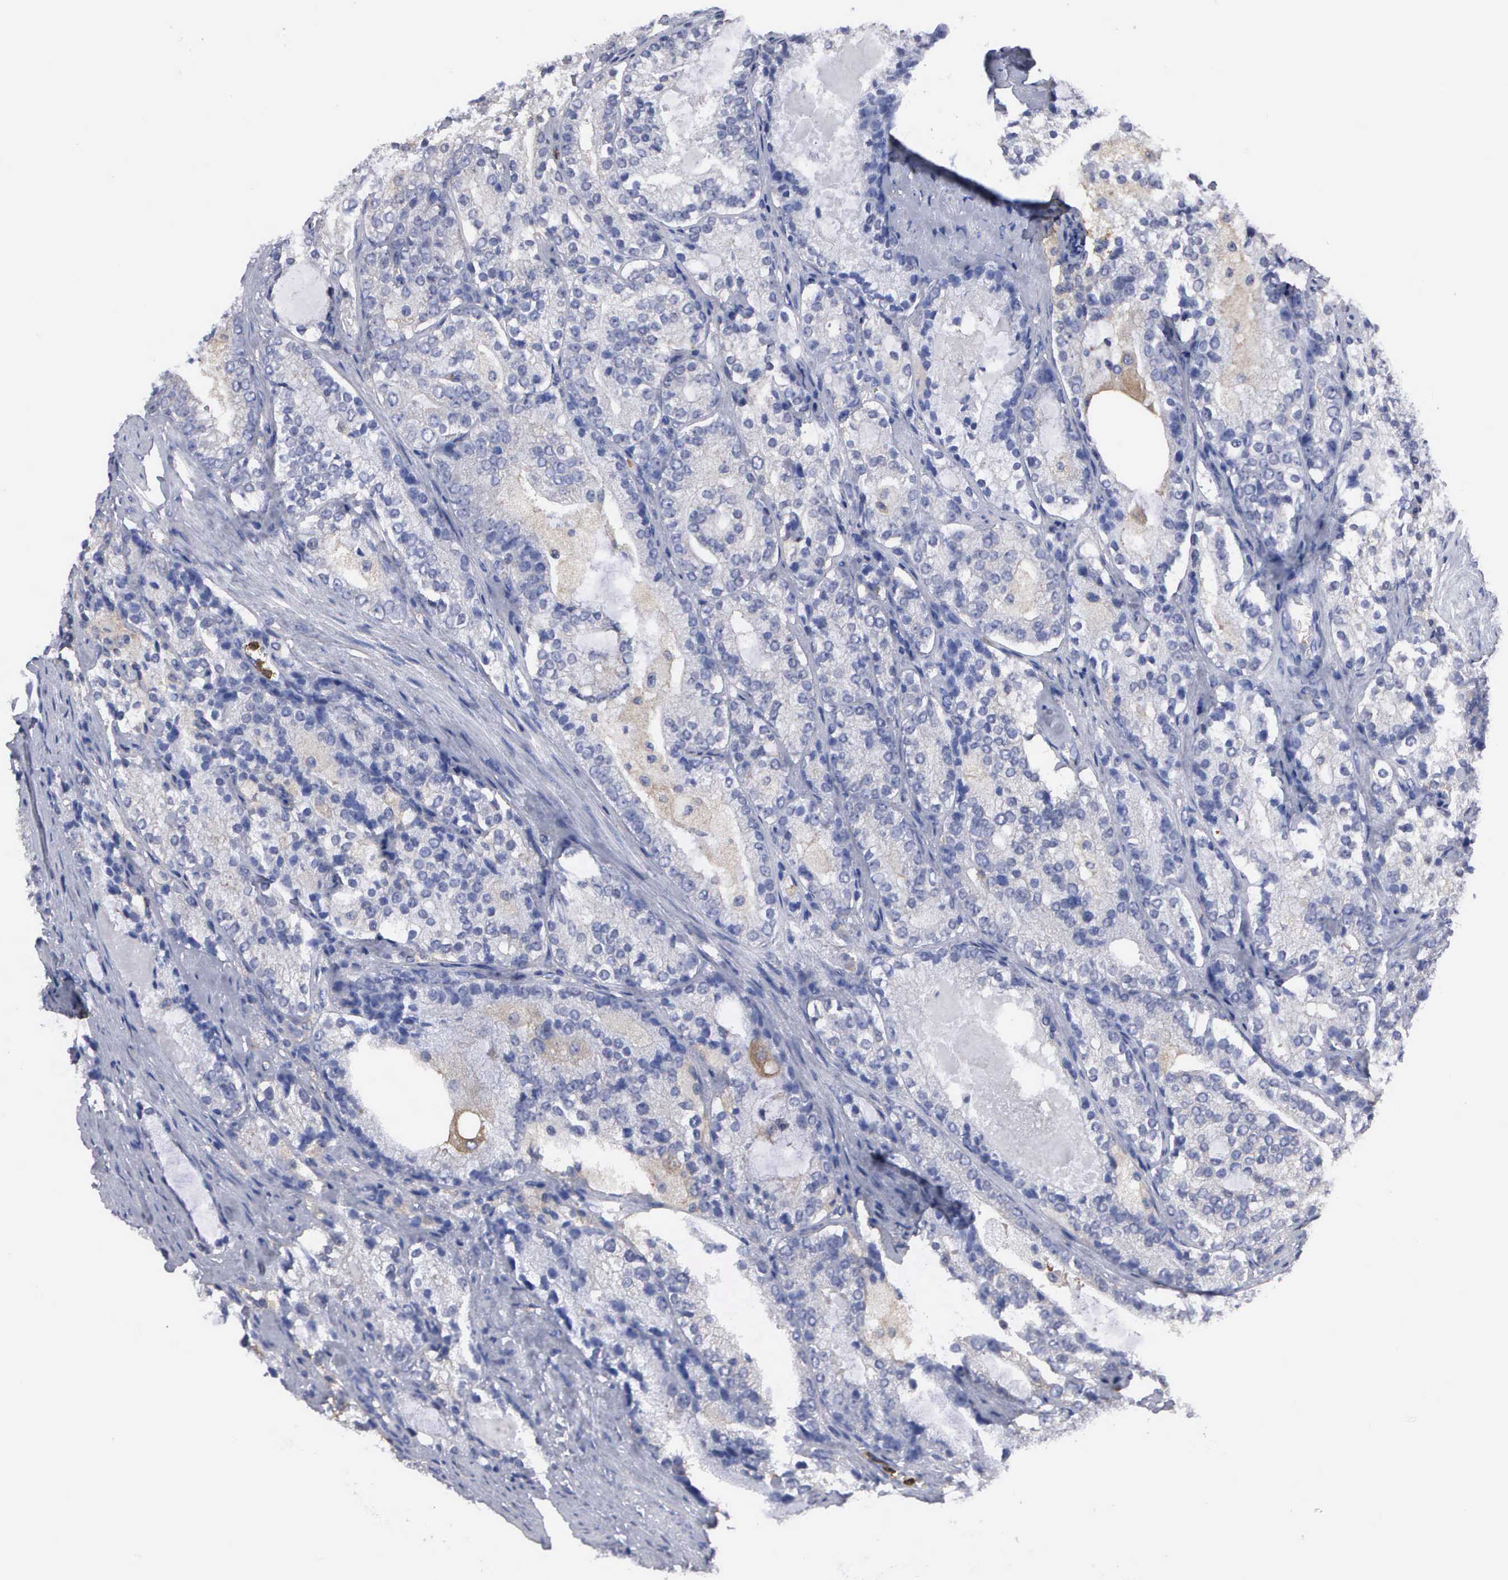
{"staining": {"intensity": "negative", "quantity": "none", "location": "none"}, "tissue": "prostate cancer", "cell_type": "Tumor cells", "image_type": "cancer", "snomed": [{"axis": "morphology", "description": "Adenocarcinoma, High grade"}, {"axis": "topography", "description": "Prostate"}], "caption": "An immunohistochemistry histopathology image of high-grade adenocarcinoma (prostate) is shown. There is no staining in tumor cells of high-grade adenocarcinoma (prostate).", "gene": "G6PD", "patient": {"sex": "male", "age": 63}}